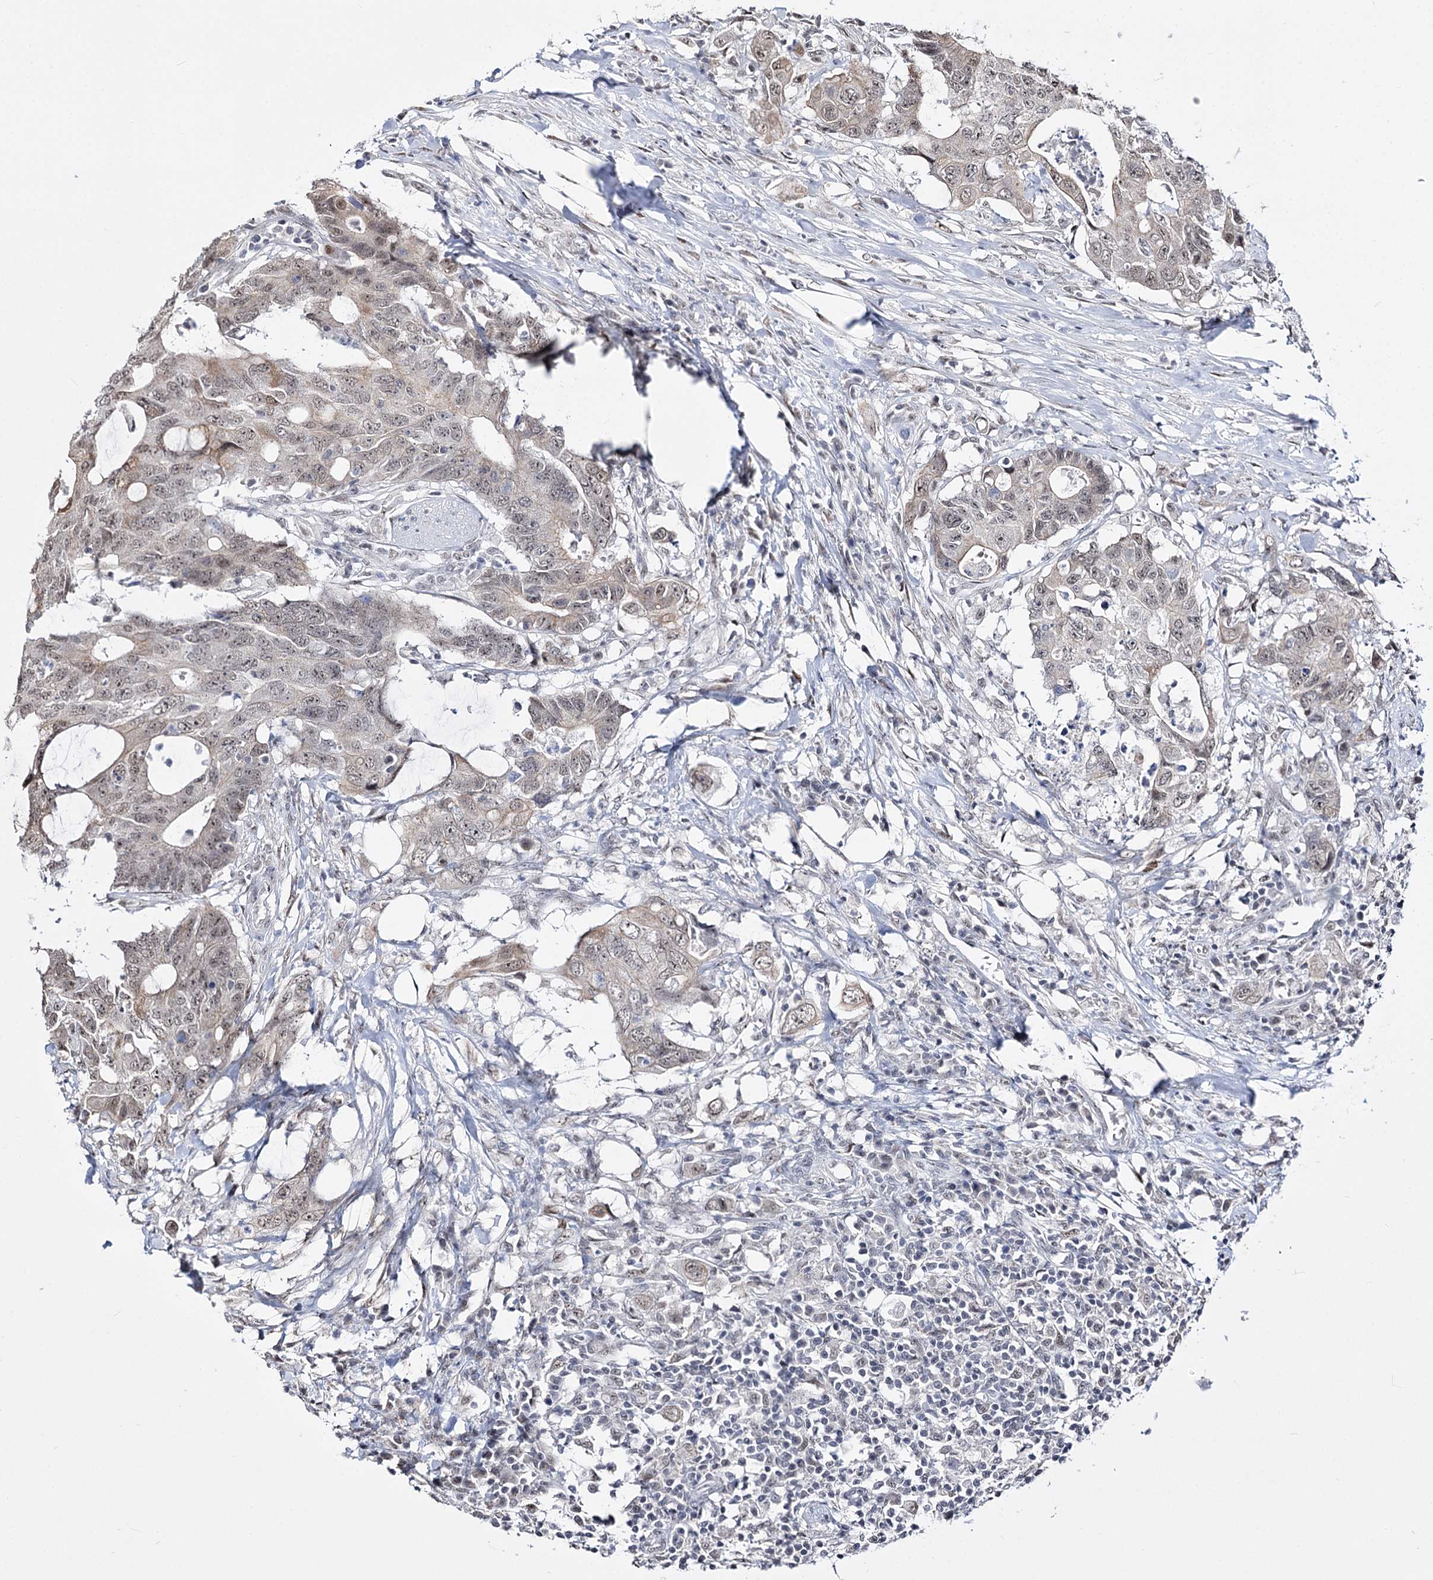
{"staining": {"intensity": "weak", "quantity": "25%-75%", "location": "nuclear"}, "tissue": "colorectal cancer", "cell_type": "Tumor cells", "image_type": "cancer", "snomed": [{"axis": "morphology", "description": "Adenocarcinoma, NOS"}, {"axis": "topography", "description": "Colon"}], "caption": "Immunohistochemical staining of human colorectal adenocarcinoma exhibits low levels of weak nuclear protein staining in approximately 25%-75% of tumor cells.", "gene": "STOX1", "patient": {"sex": "male", "age": 71}}